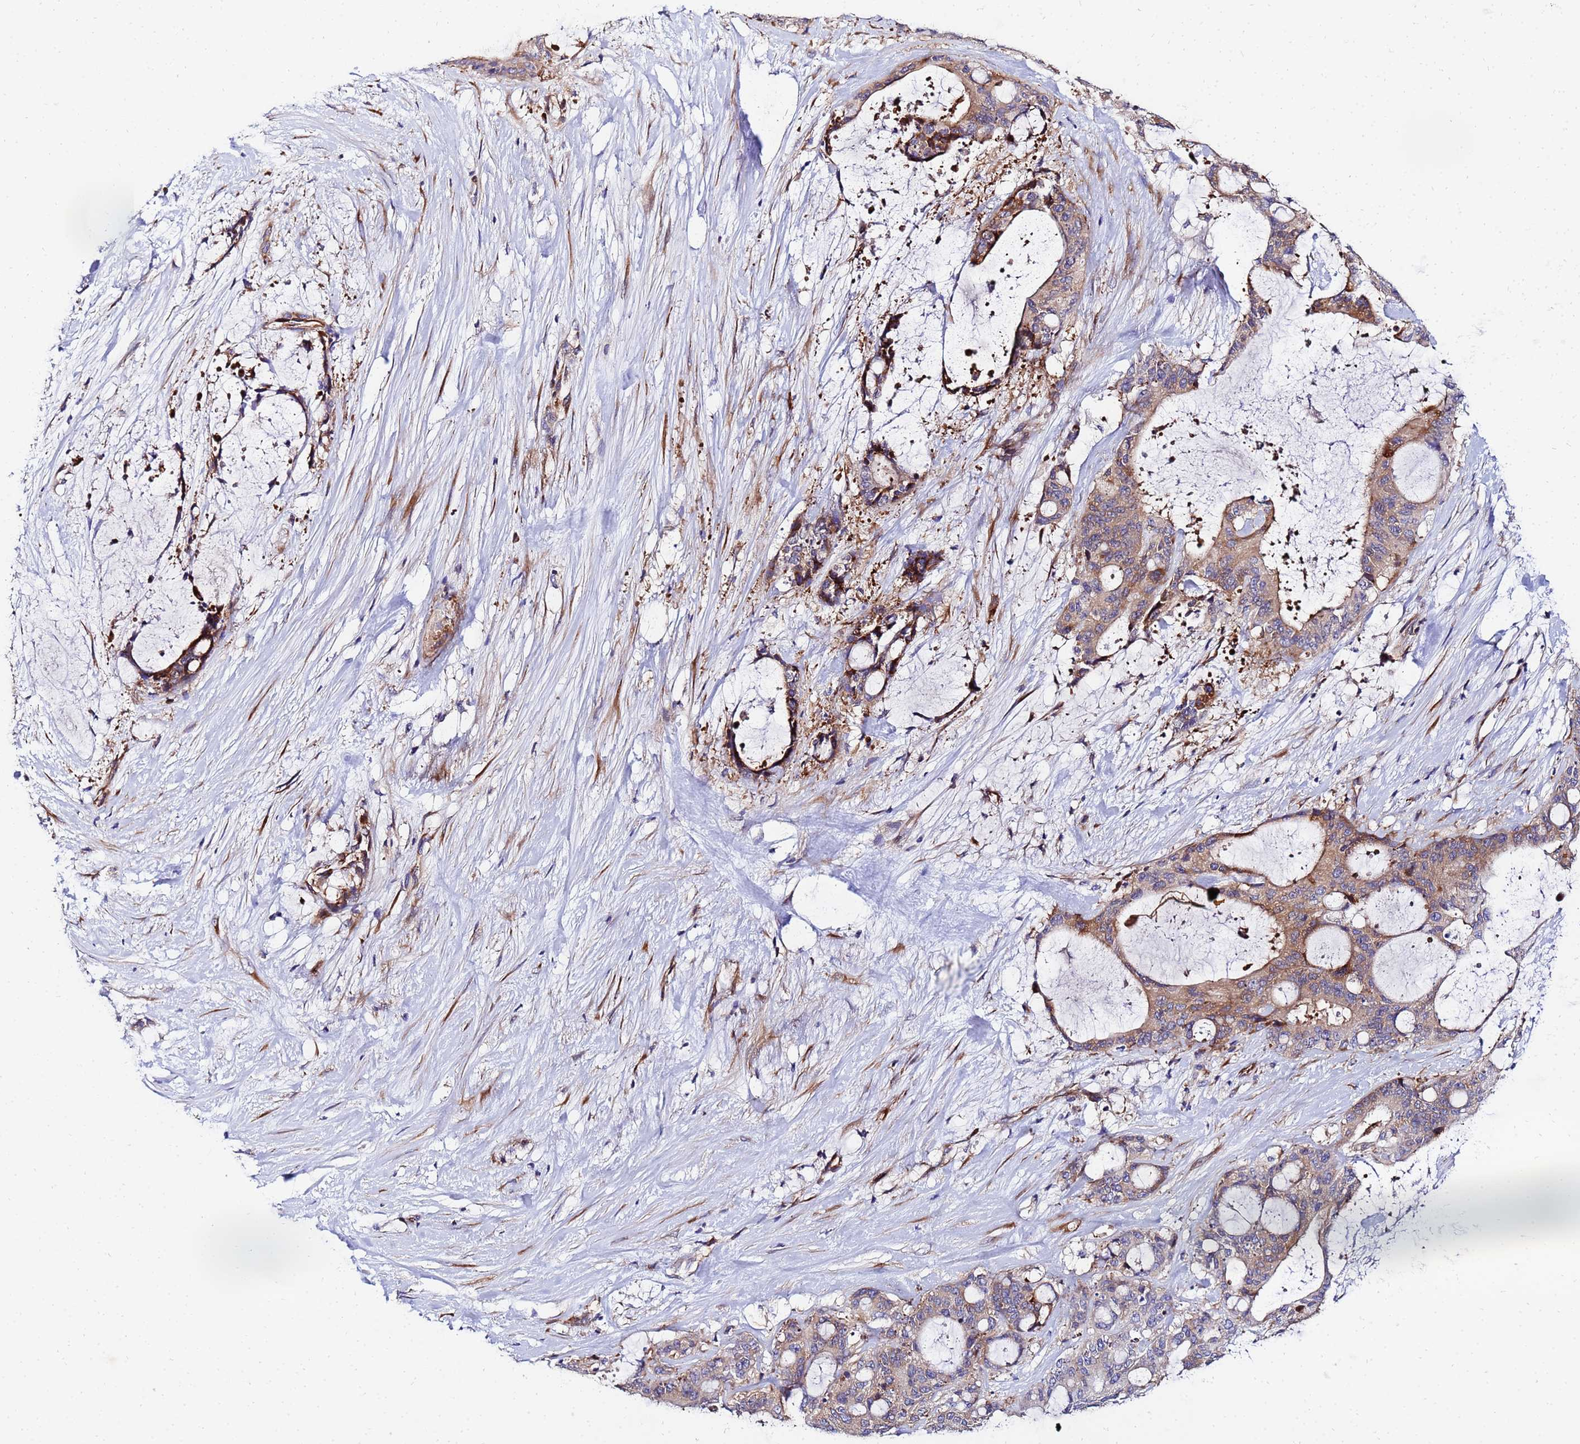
{"staining": {"intensity": "moderate", "quantity": "25%-75%", "location": "cytoplasmic/membranous"}, "tissue": "liver cancer", "cell_type": "Tumor cells", "image_type": "cancer", "snomed": [{"axis": "morphology", "description": "Normal tissue, NOS"}, {"axis": "morphology", "description": "Cholangiocarcinoma"}, {"axis": "topography", "description": "Liver"}, {"axis": "topography", "description": "Peripheral nerve tissue"}], "caption": "A brown stain shows moderate cytoplasmic/membranous staining of a protein in liver cholangiocarcinoma tumor cells. (brown staining indicates protein expression, while blue staining denotes nuclei).", "gene": "POM121", "patient": {"sex": "female", "age": 73}}